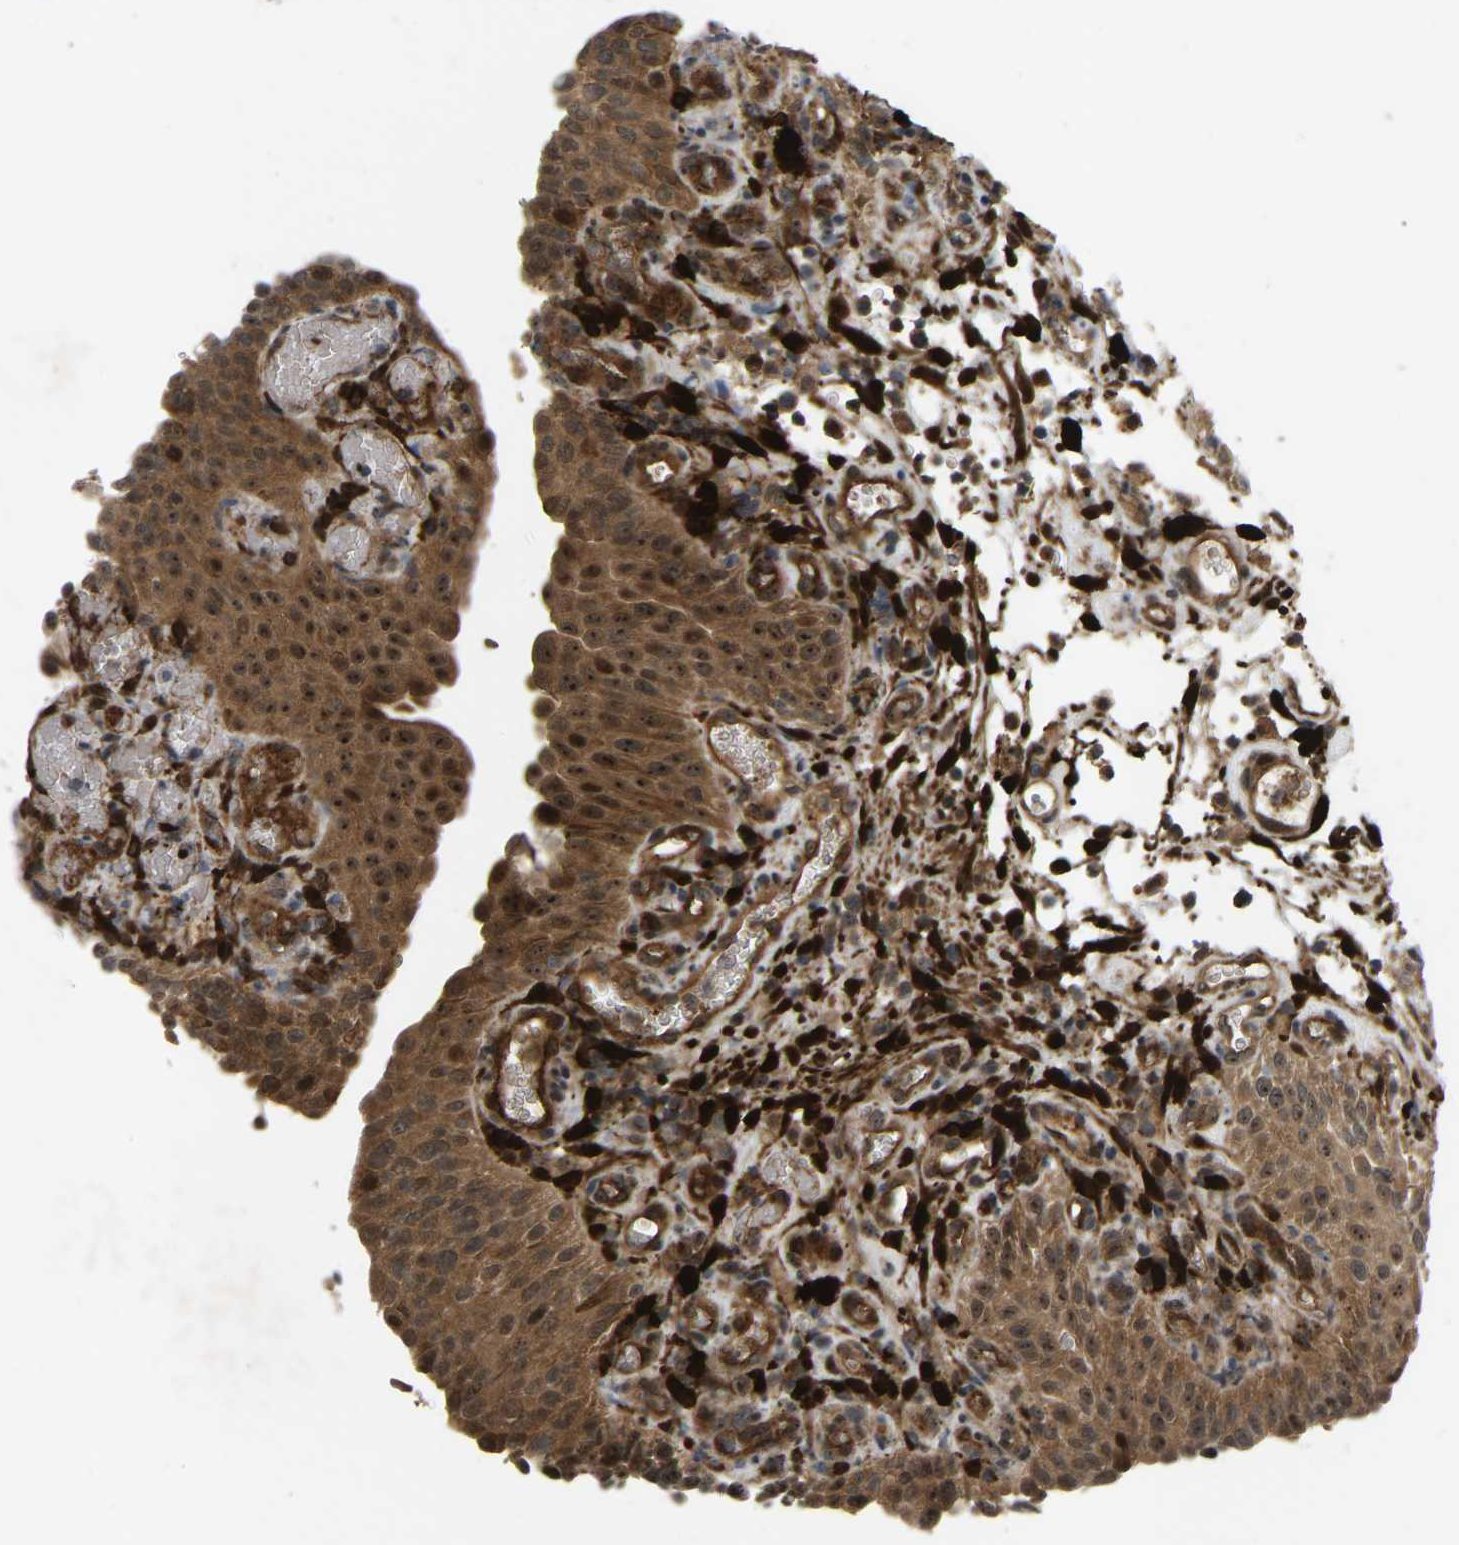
{"staining": {"intensity": "moderate", "quantity": ">75%", "location": "cytoplasmic/membranous,nuclear"}, "tissue": "urothelial cancer", "cell_type": "Tumor cells", "image_type": "cancer", "snomed": [{"axis": "morphology", "description": "Urothelial carcinoma, Low grade"}, {"axis": "morphology", "description": "Urothelial carcinoma, High grade"}, {"axis": "topography", "description": "Urinary bladder"}], "caption": "This is an image of IHC staining of urothelial carcinoma (low-grade), which shows moderate staining in the cytoplasmic/membranous and nuclear of tumor cells.", "gene": "LIMK2", "patient": {"sex": "male", "age": 35}}